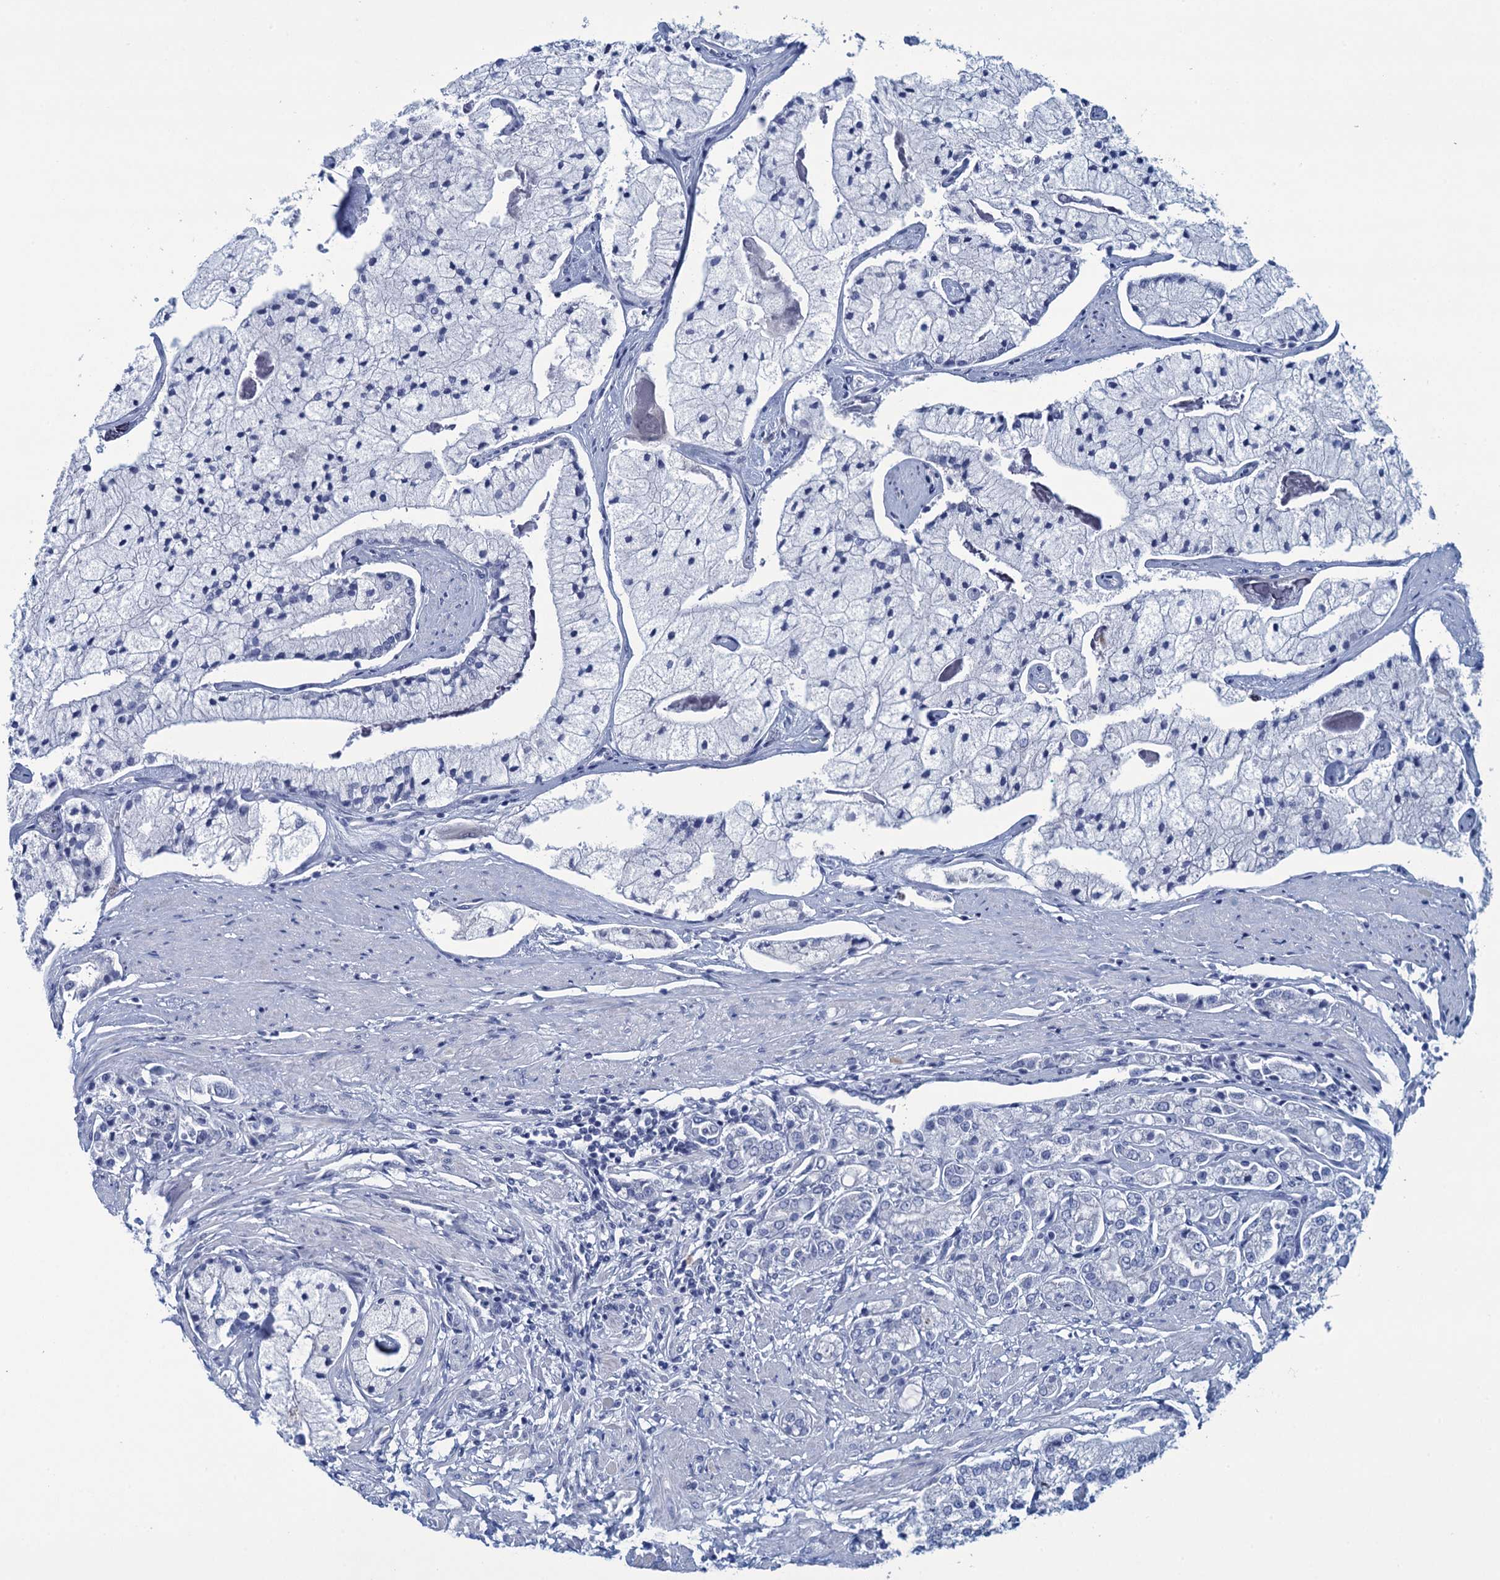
{"staining": {"intensity": "negative", "quantity": "none", "location": "none"}, "tissue": "prostate cancer", "cell_type": "Tumor cells", "image_type": "cancer", "snomed": [{"axis": "morphology", "description": "Adenocarcinoma, High grade"}, {"axis": "topography", "description": "Prostate"}], "caption": "The photomicrograph shows no staining of tumor cells in prostate cancer (high-grade adenocarcinoma).", "gene": "SCEL", "patient": {"sex": "male", "age": 50}}